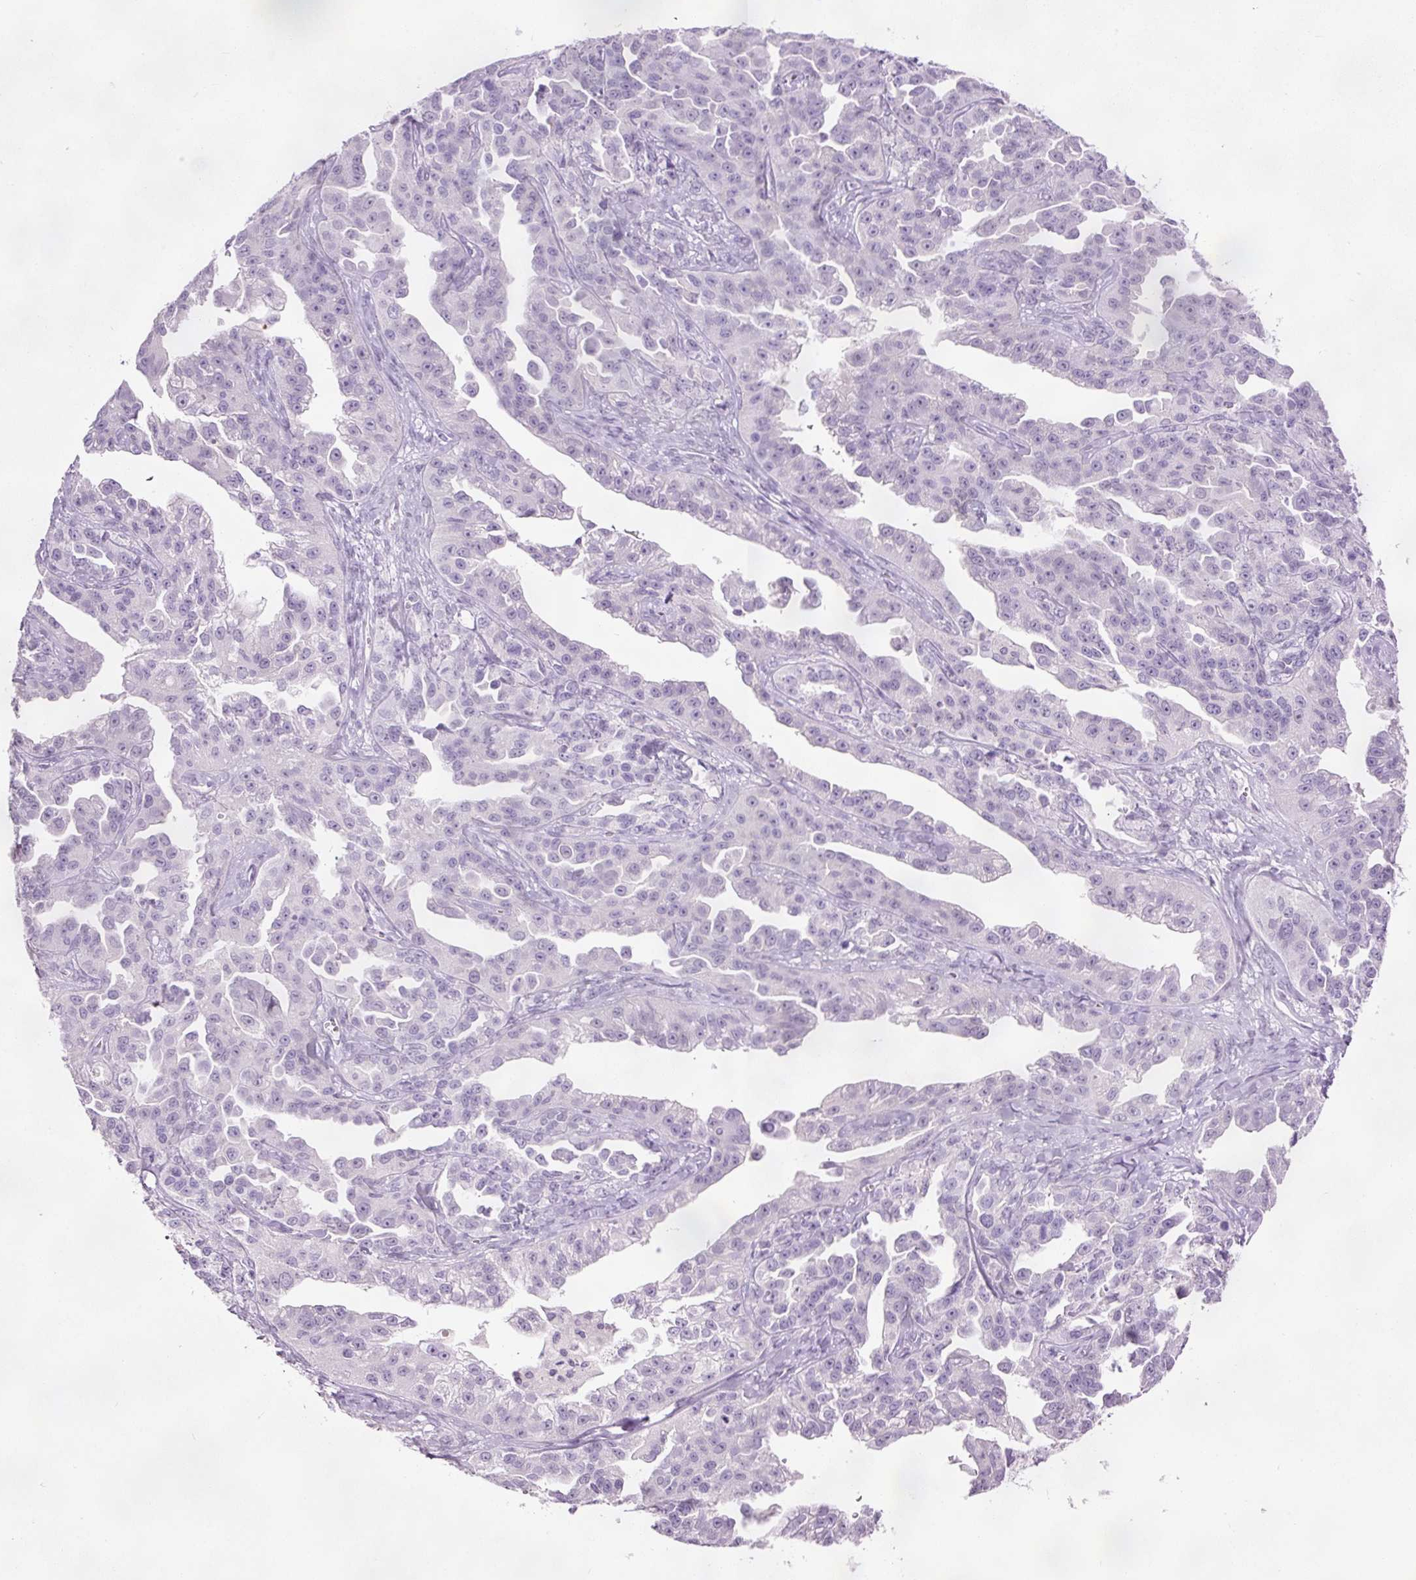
{"staining": {"intensity": "negative", "quantity": "none", "location": "none"}, "tissue": "ovarian cancer", "cell_type": "Tumor cells", "image_type": "cancer", "snomed": [{"axis": "morphology", "description": "Cystadenocarcinoma, serous, NOS"}, {"axis": "topography", "description": "Ovary"}], "caption": "The immunohistochemistry (IHC) micrograph has no significant staining in tumor cells of ovarian serous cystadenocarcinoma tissue.", "gene": "ANKRD20A1", "patient": {"sex": "female", "age": 75}}